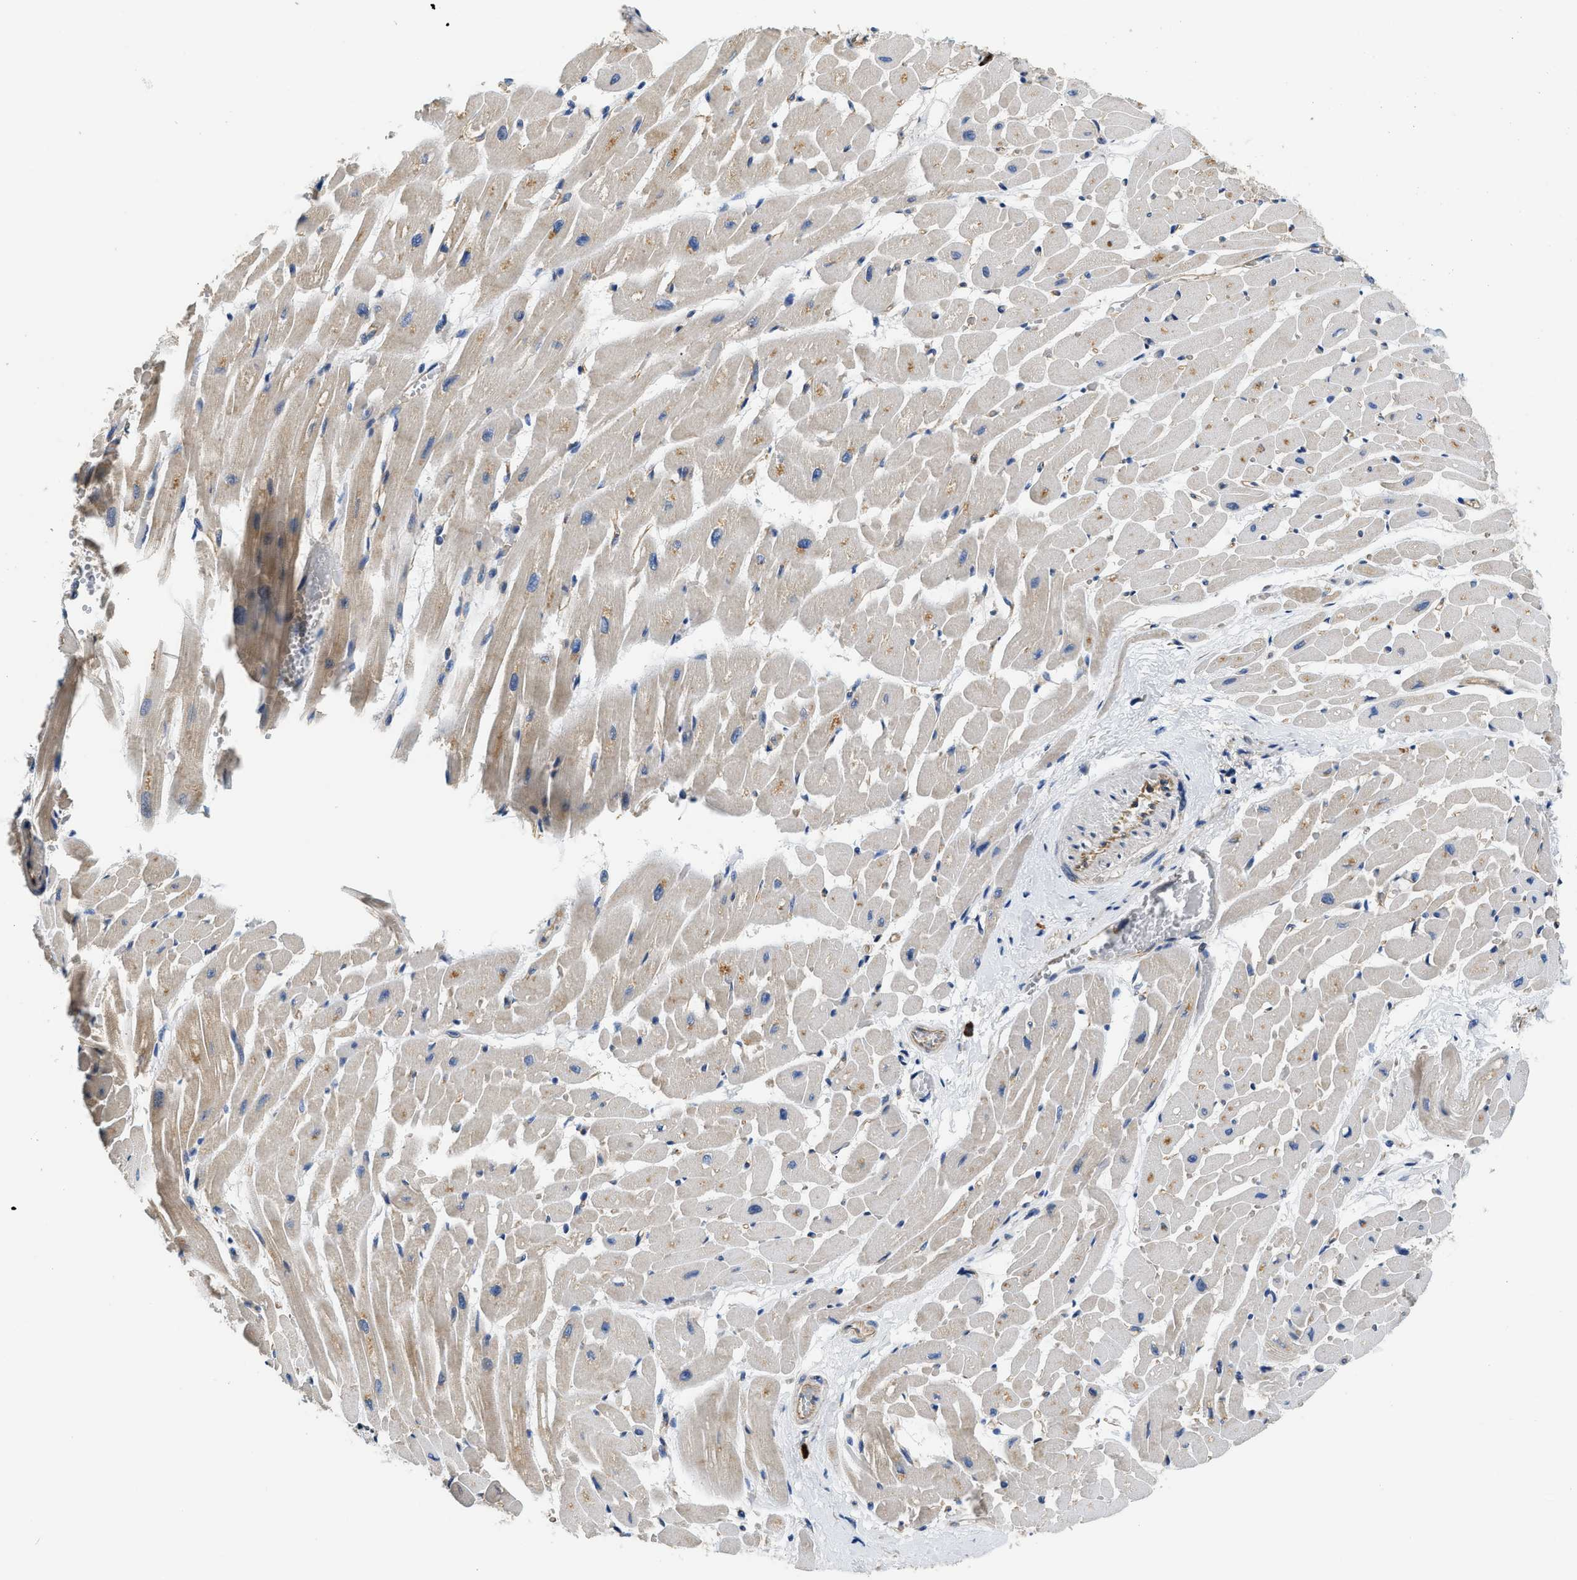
{"staining": {"intensity": "moderate", "quantity": ">75%", "location": "cytoplasmic/membranous"}, "tissue": "heart muscle", "cell_type": "Cardiomyocytes", "image_type": "normal", "snomed": [{"axis": "morphology", "description": "Normal tissue, NOS"}, {"axis": "topography", "description": "Heart"}], "caption": "This photomicrograph displays unremarkable heart muscle stained with immunohistochemistry (IHC) to label a protein in brown. The cytoplasmic/membranous of cardiomyocytes show moderate positivity for the protein. Nuclei are counter-stained blue.", "gene": "CSDE1", "patient": {"sex": "male", "age": 45}}